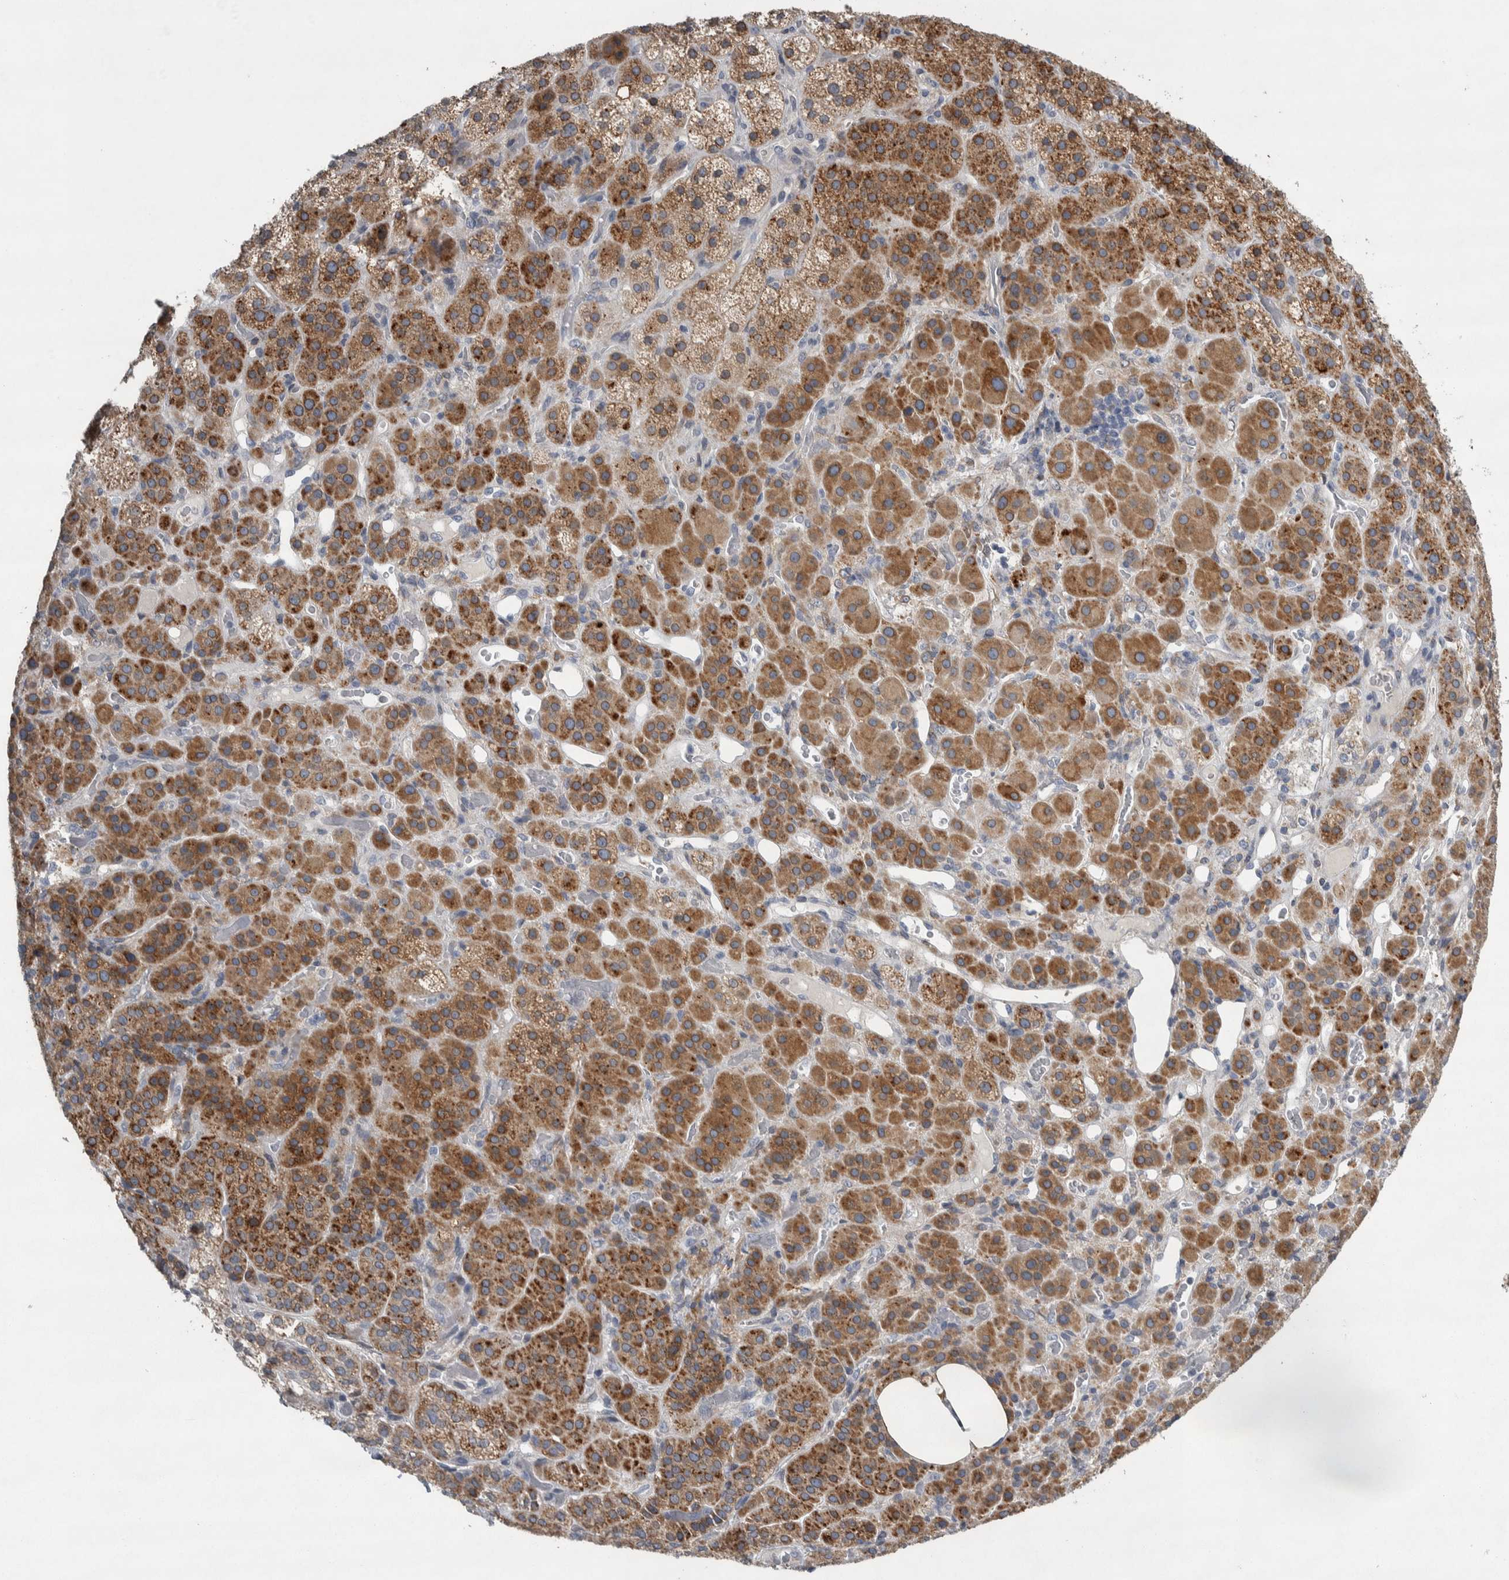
{"staining": {"intensity": "moderate", "quantity": ">75%", "location": "cytoplasmic/membranous"}, "tissue": "adrenal gland", "cell_type": "Glandular cells", "image_type": "normal", "snomed": [{"axis": "morphology", "description": "Normal tissue, NOS"}, {"axis": "topography", "description": "Adrenal gland"}], "caption": "About >75% of glandular cells in benign adrenal gland reveal moderate cytoplasmic/membranous protein staining as visualized by brown immunohistochemical staining.", "gene": "SIGMAR1", "patient": {"sex": "male", "age": 57}}